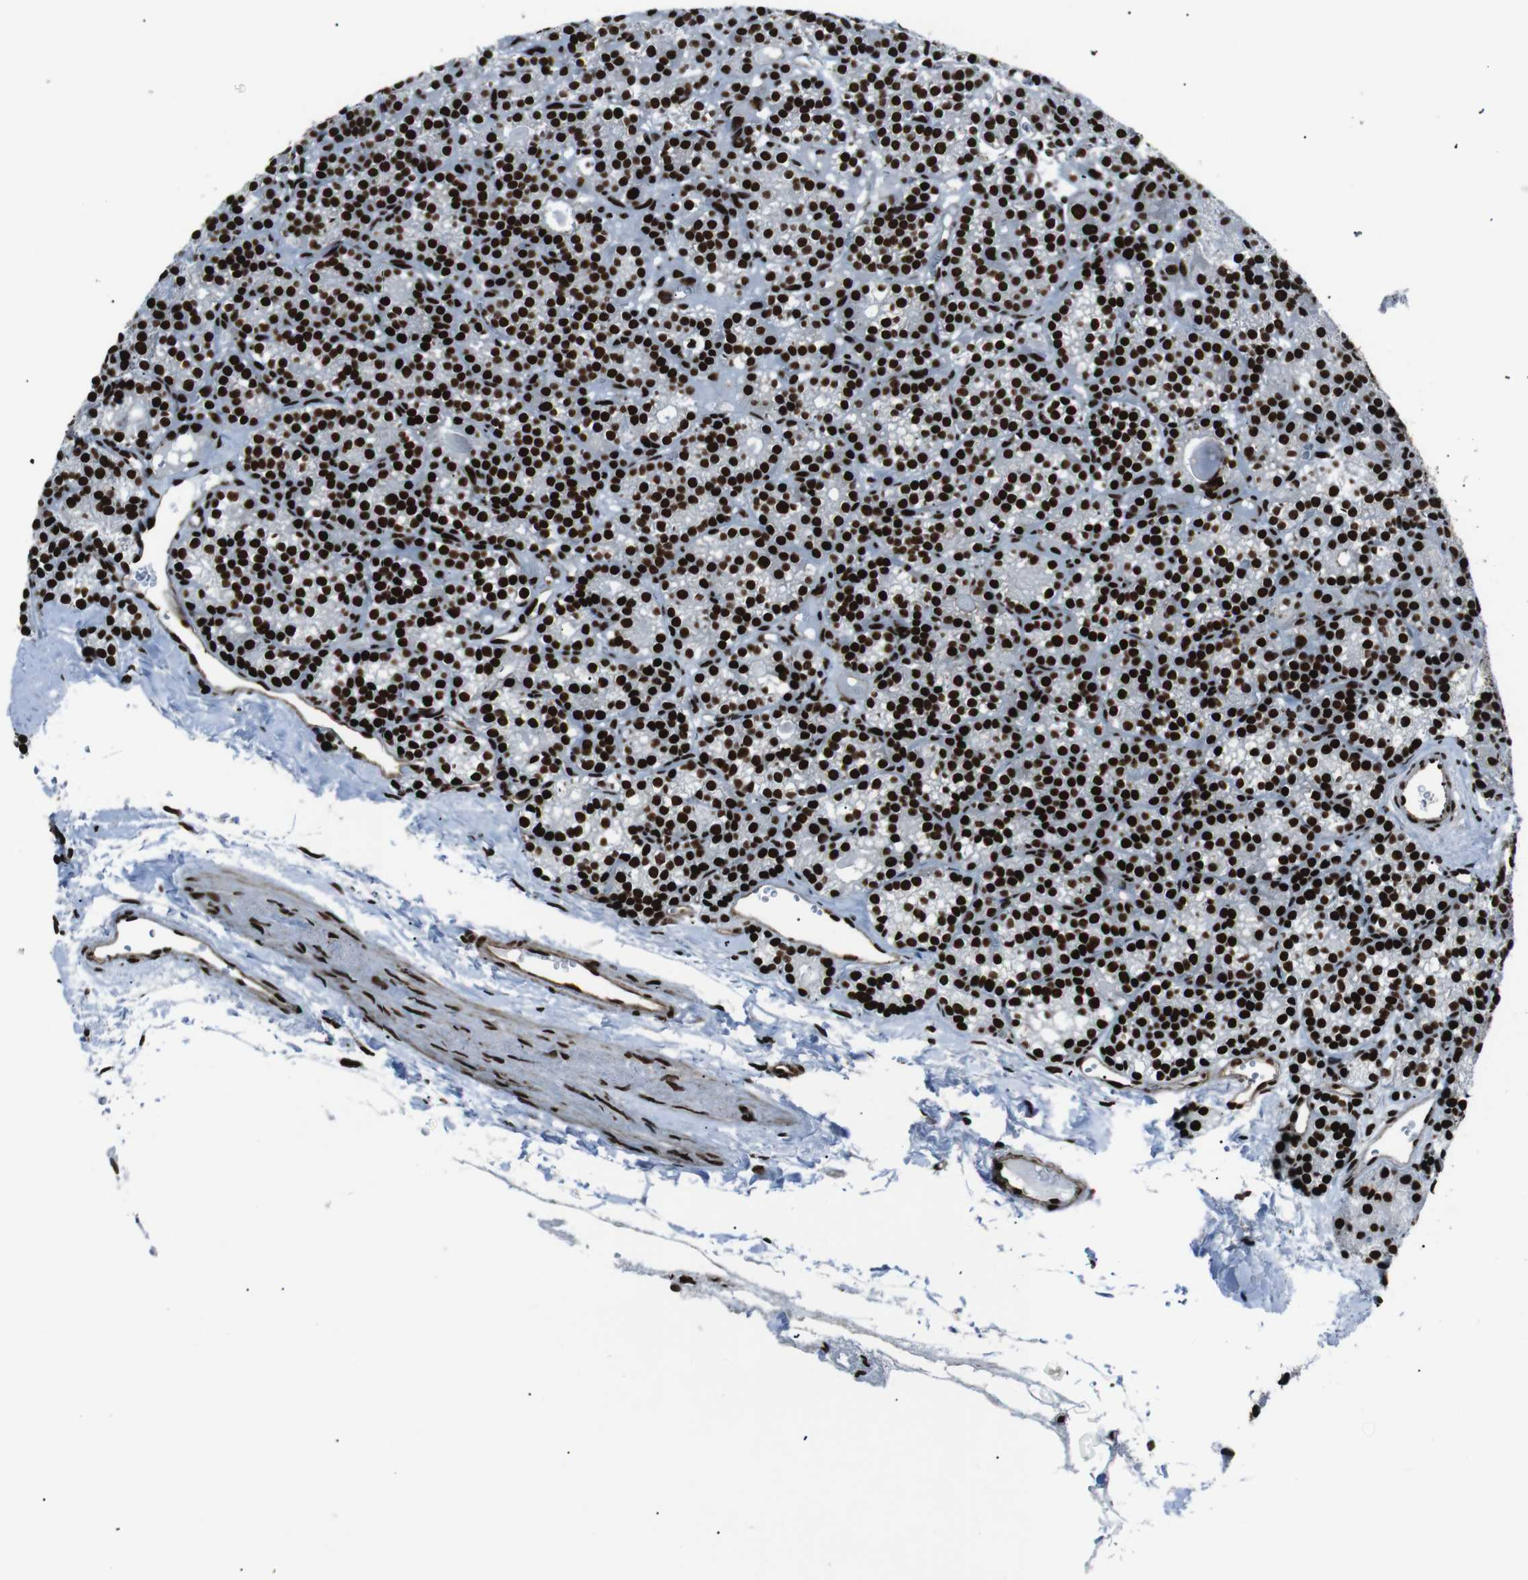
{"staining": {"intensity": "strong", "quantity": ">75%", "location": "nuclear"}, "tissue": "parathyroid gland", "cell_type": "Glandular cells", "image_type": "normal", "snomed": [{"axis": "morphology", "description": "Normal tissue, NOS"}, {"axis": "topography", "description": "Parathyroid gland"}], "caption": "Protein staining demonstrates strong nuclear staining in approximately >75% of glandular cells in benign parathyroid gland. (DAB IHC, brown staining for protein, blue staining for nuclei).", "gene": "HNRNPU", "patient": {"sex": "female", "age": 64}}